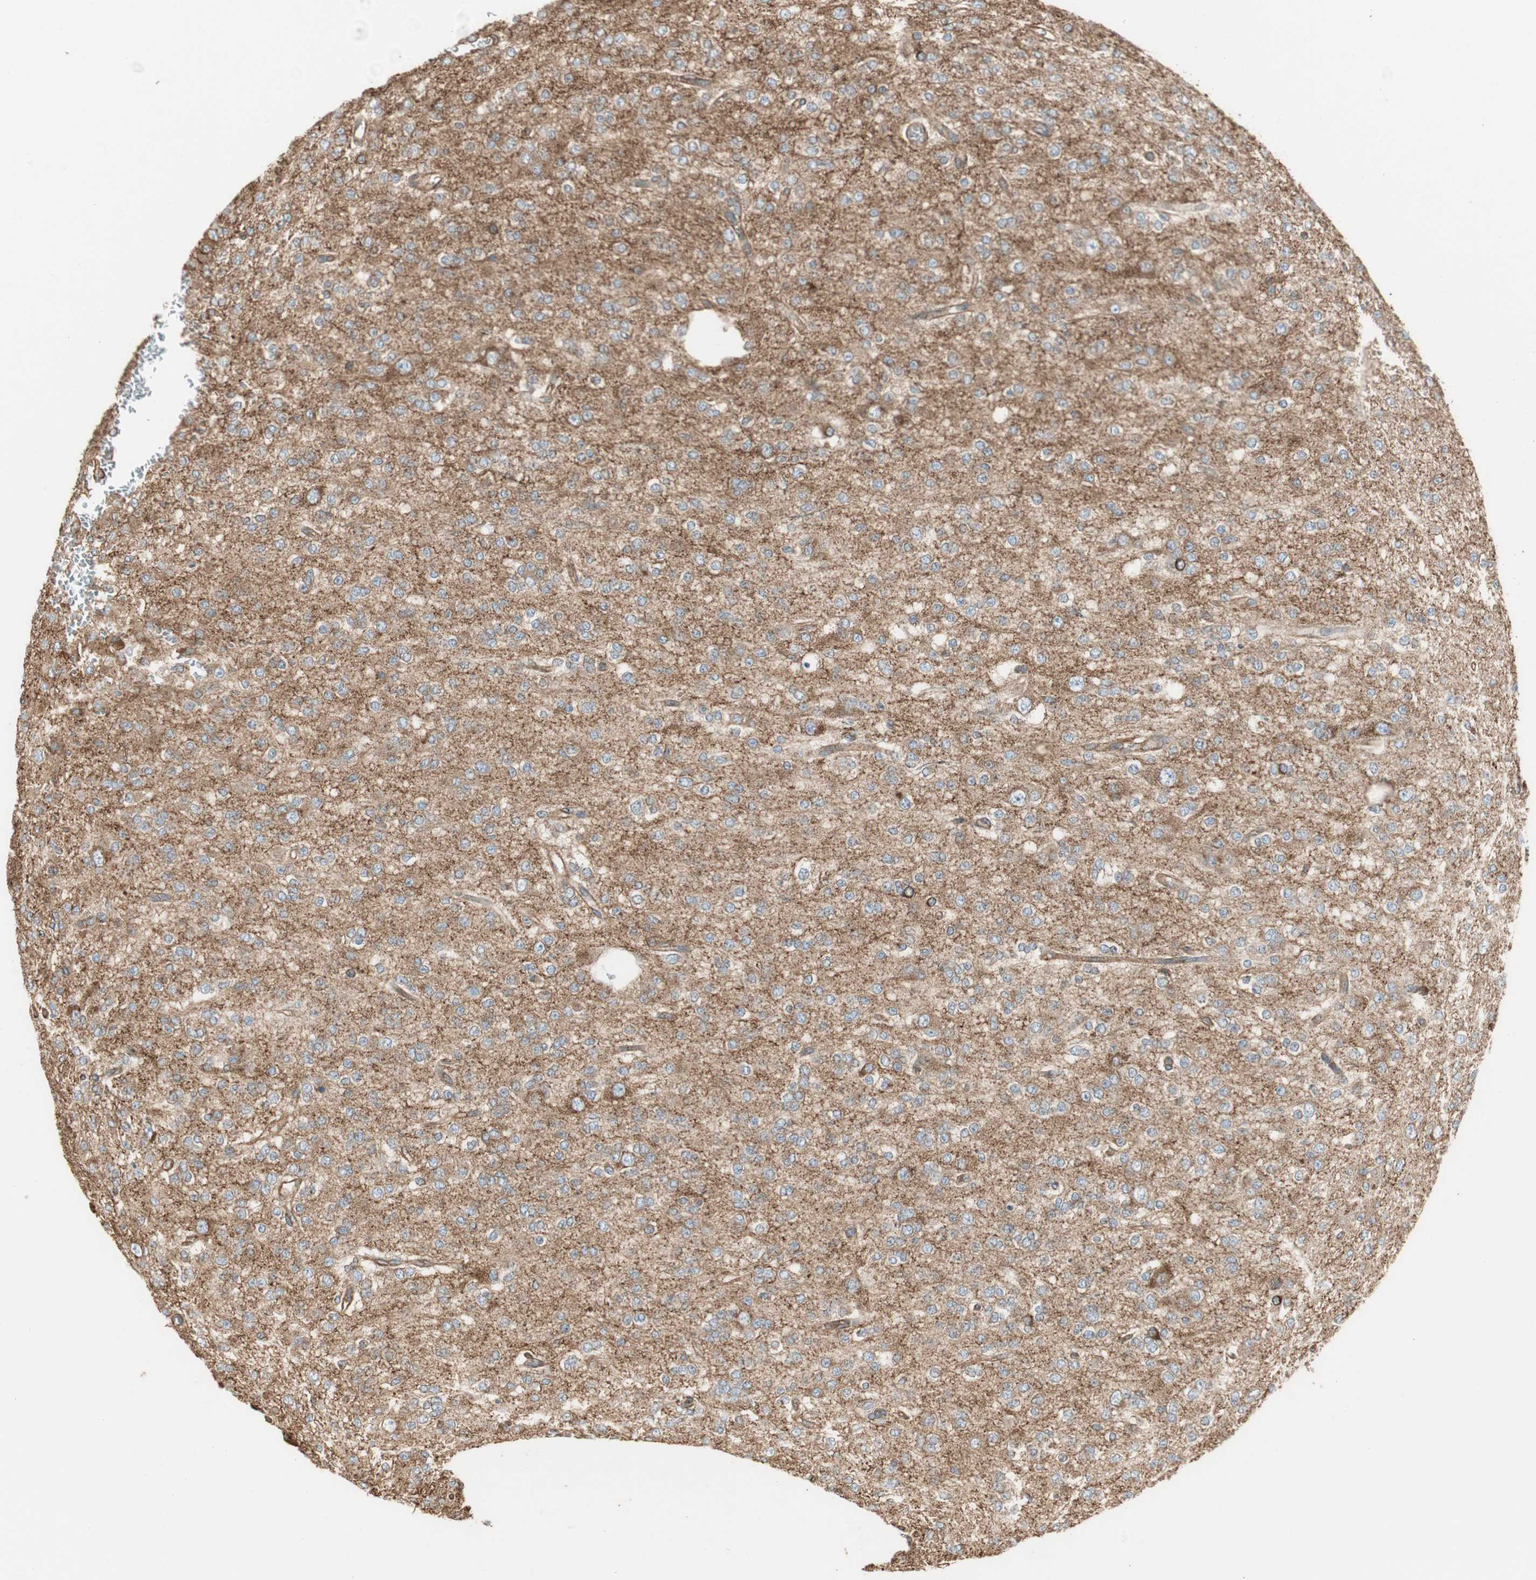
{"staining": {"intensity": "moderate", "quantity": ">75%", "location": "cytoplasmic/membranous"}, "tissue": "glioma", "cell_type": "Tumor cells", "image_type": "cancer", "snomed": [{"axis": "morphology", "description": "Glioma, malignant, Low grade"}, {"axis": "topography", "description": "Brain"}], "caption": "Glioma tissue reveals moderate cytoplasmic/membranous staining in approximately >75% of tumor cells, visualized by immunohistochemistry.", "gene": "H6PD", "patient": {"sex": "male", "age": 38}}